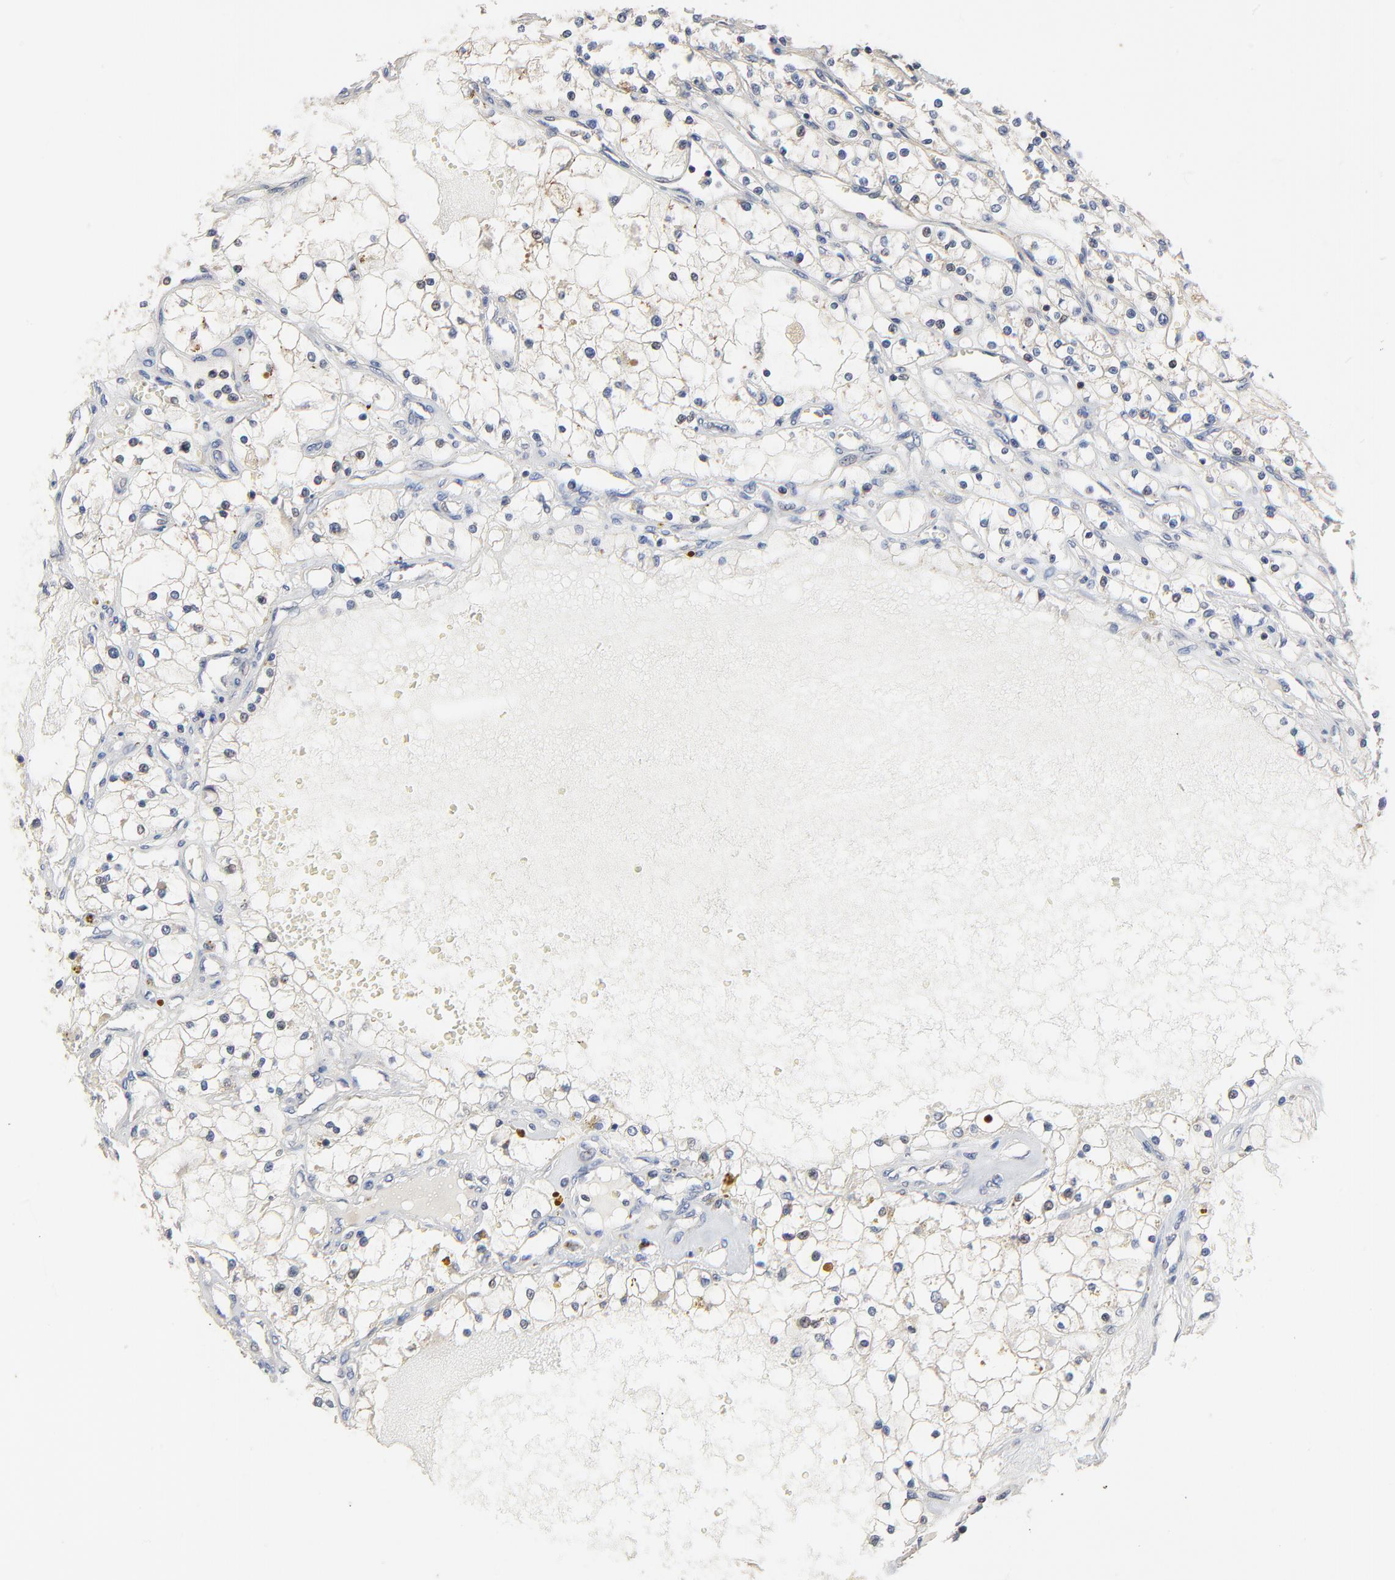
{"staining": {"intensity": "negative", "quantity": "none", "location": "none"}, "tissue": "renal cancer", "cell_type": "Tumor cells", "image_type": "cancer", "snomed": [{"axis": "morphology", "description": "Adenocarcinoma, NOS"}, {"axis": "topography", "description": "Kidney"}], "caption": "Renal adenocarcinoma was stained to show a protein in brown. There is no significant expression in tumor cells.", "gene": "SKAP1", "patient": {"sex": "male", "age": 61}}